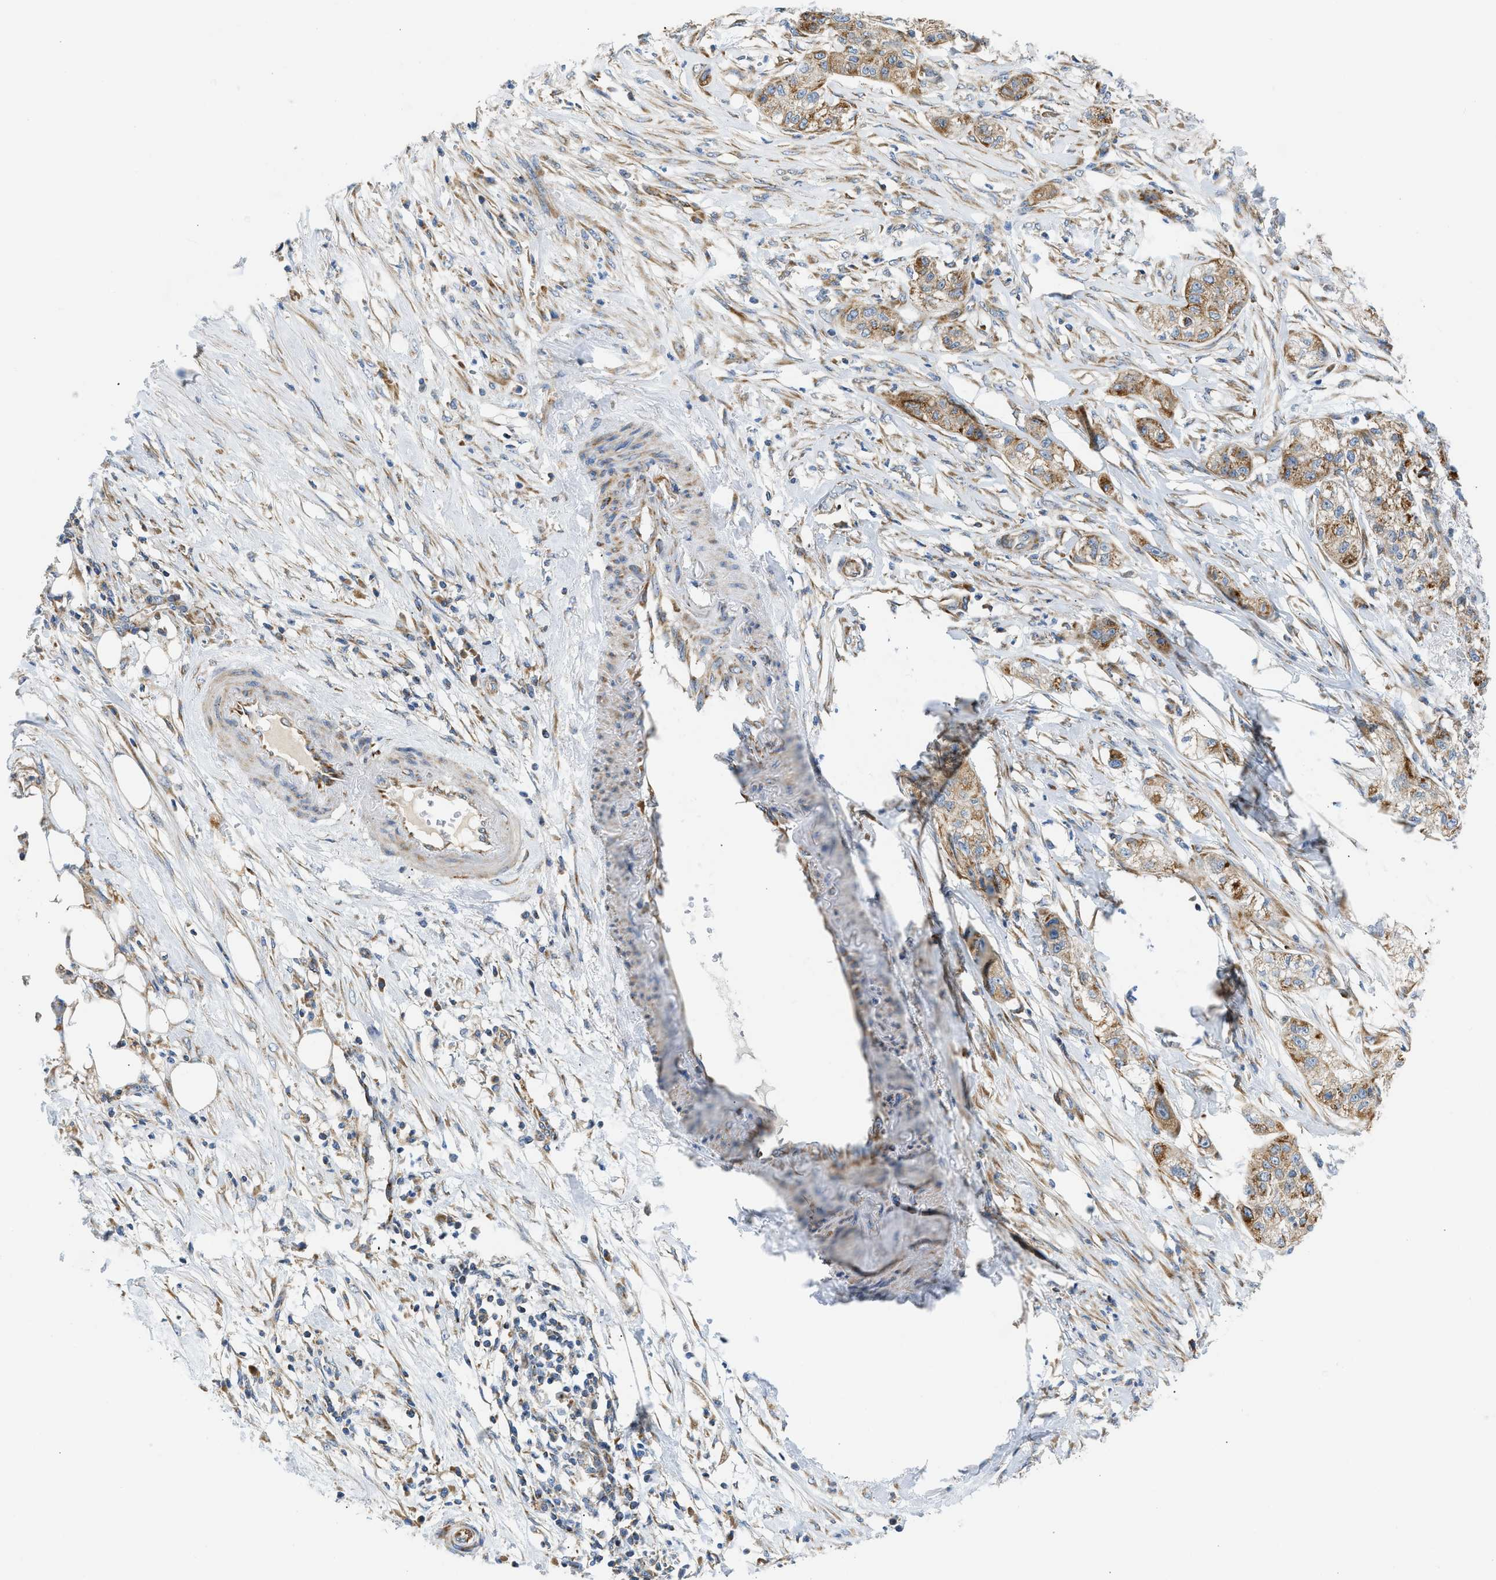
{"staining": {"intensity": "moderate", "quantity": ">75%", "location": "cytoplasmic/membranous"}, "tissue": "pancreatic cancer", "cell_type": "Tumor cells", "image_type": "cancer", "snomed": [{"axis": "morphology", "description": "Adenocarcinoma, NOS"}, {"axis": "topography", "description": "Pancreas"}], "caption": "Protein staining of pancreatic cancer (adenocarcinoma) tissue demonstrates moderate cytoplasmic/membranous positivity in about >75% of tumor cells.", "gene": "CAMKK2", "patient": {"sex": "female", "age": 78}}